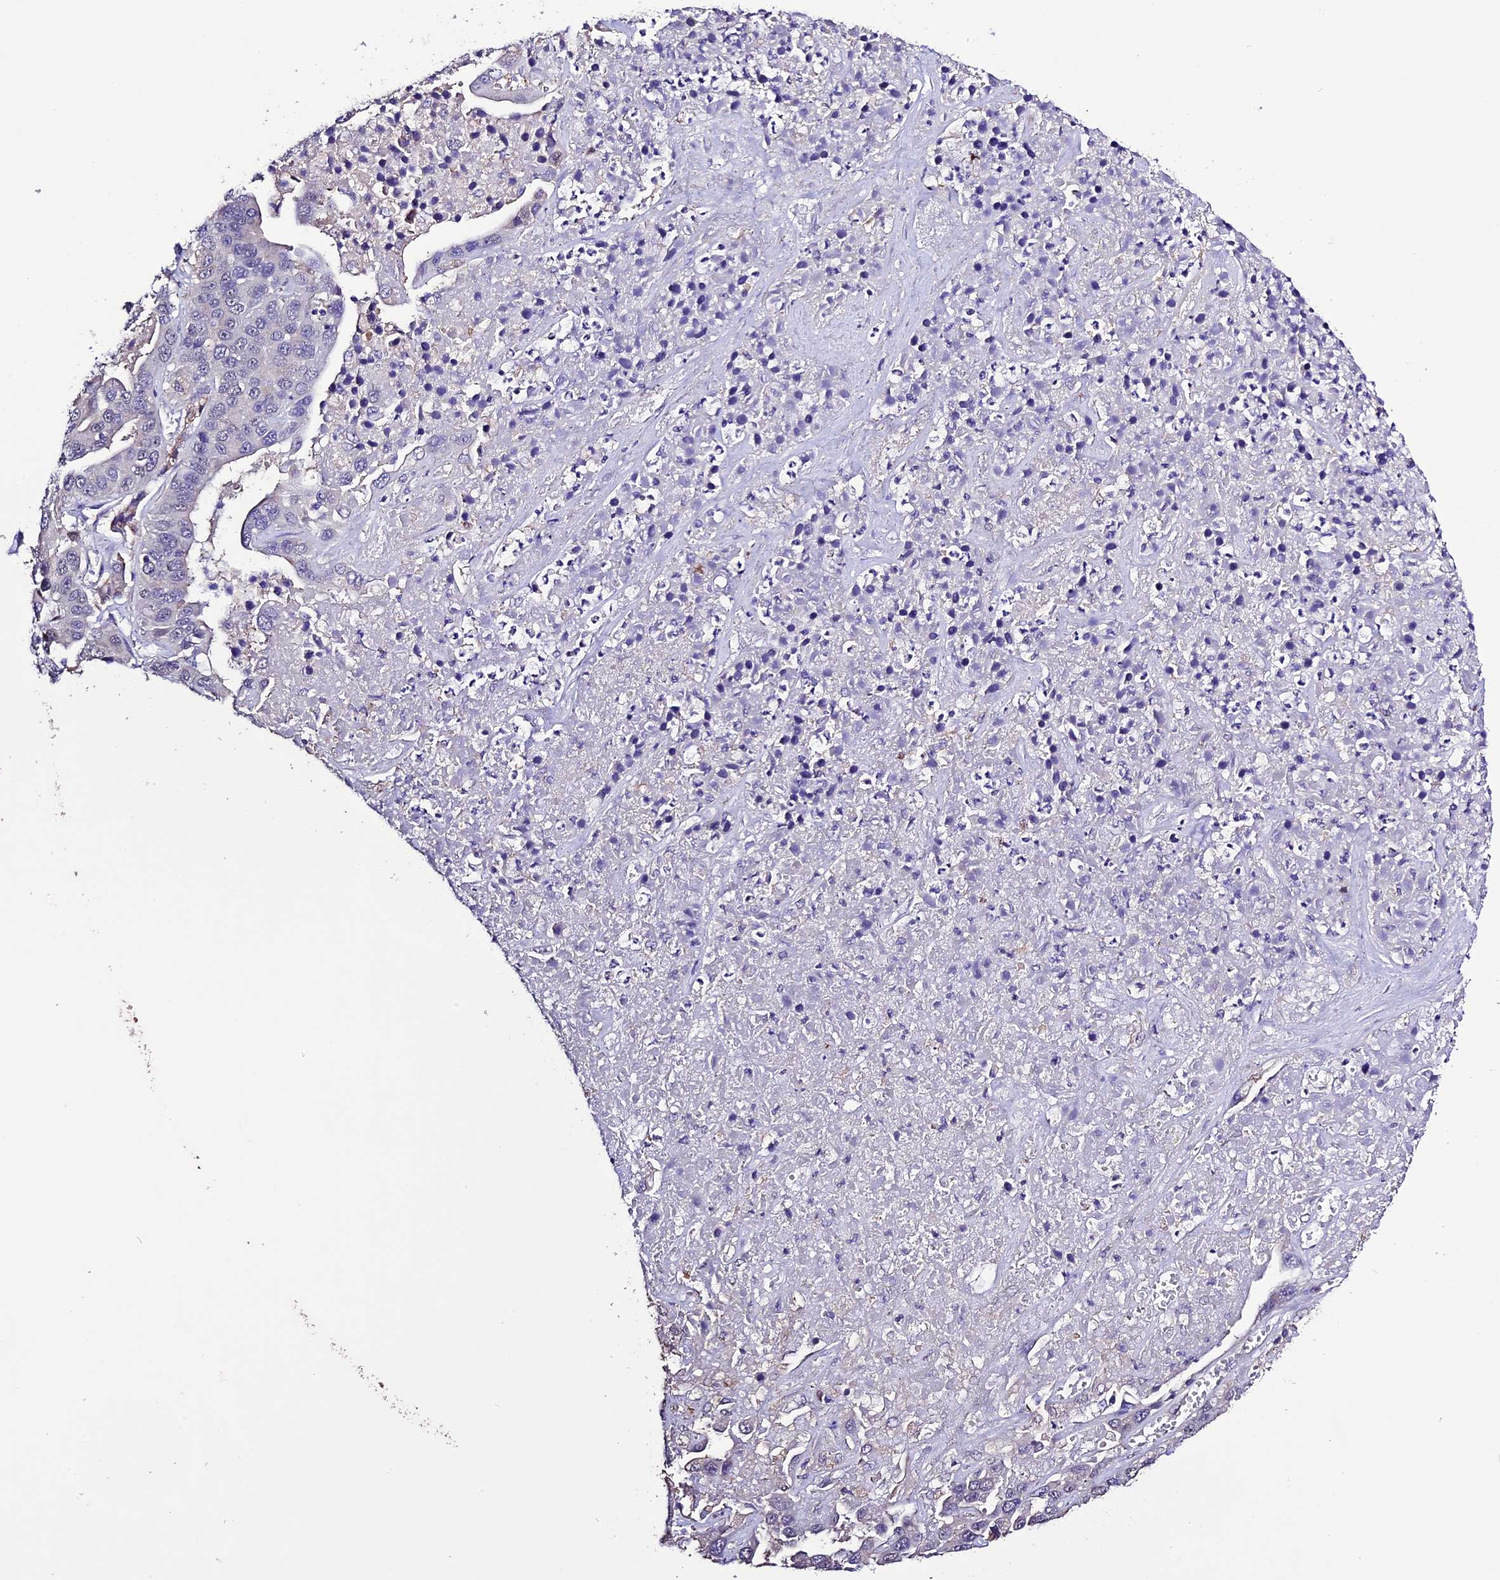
{"staining": {"intensity": "negative", "quantity": "none", "location": "none"}, "tissue": "liver cancer", "cell_type": "Tumor cells", "image_type": "cancer", "snomed": [{"axis": "morphology", "description": "Cholangiocarcinoma"}, {"axis": "topography", "description": "Liver"}], "caption": "Human liver cancer stained for a protein using immunohistochemistry (IHC) demonstrates no expression in tumor cells.", "gene": "DIS3L", "patient": {"sex": "female", "age": 52}}